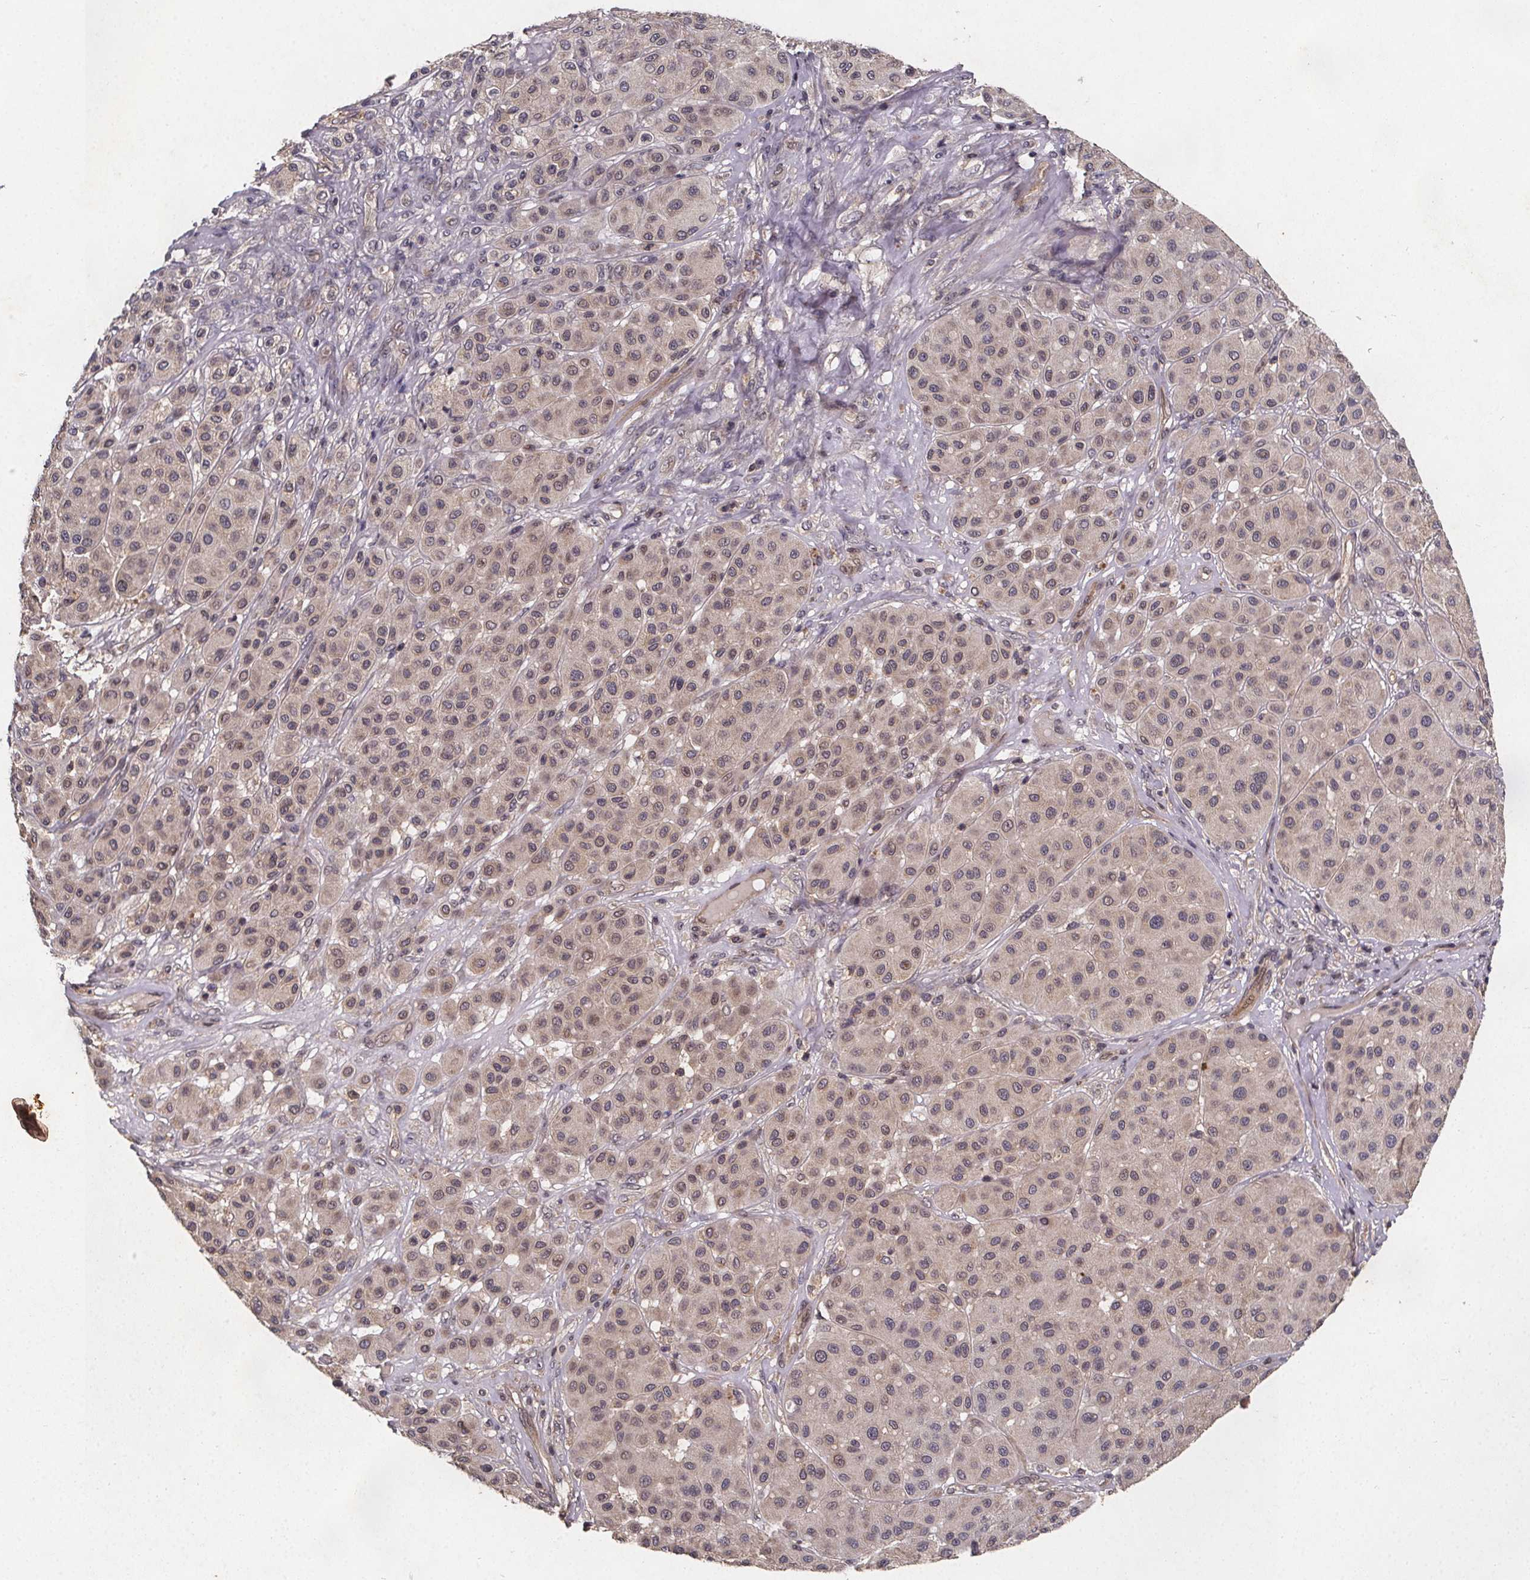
{"staining": {"intensity": "weak", "quantity": "<25%", "location": "cytoplasmic/membranous"}, "tissue": "melanoma", "cell_type": "Tumor cells", "image_type": "cancer", "snomed": [{"axis": "morphology", "description": "Malignant melanoma, Metastatic site"}, {"axis": "topography", "description": "Smooth muscle"}], "caption": "IHC histopathology image of human malignant melanoma (metastatic site) stained for a protein (brown), which demonstrates no positivity in tumor cells. The staining is performed using DAB brown chromogen with nuclei counter-stained in using hematoxylin.", "gene": "PIERCE2", "patient": {"sex": "male", "age": 41}}